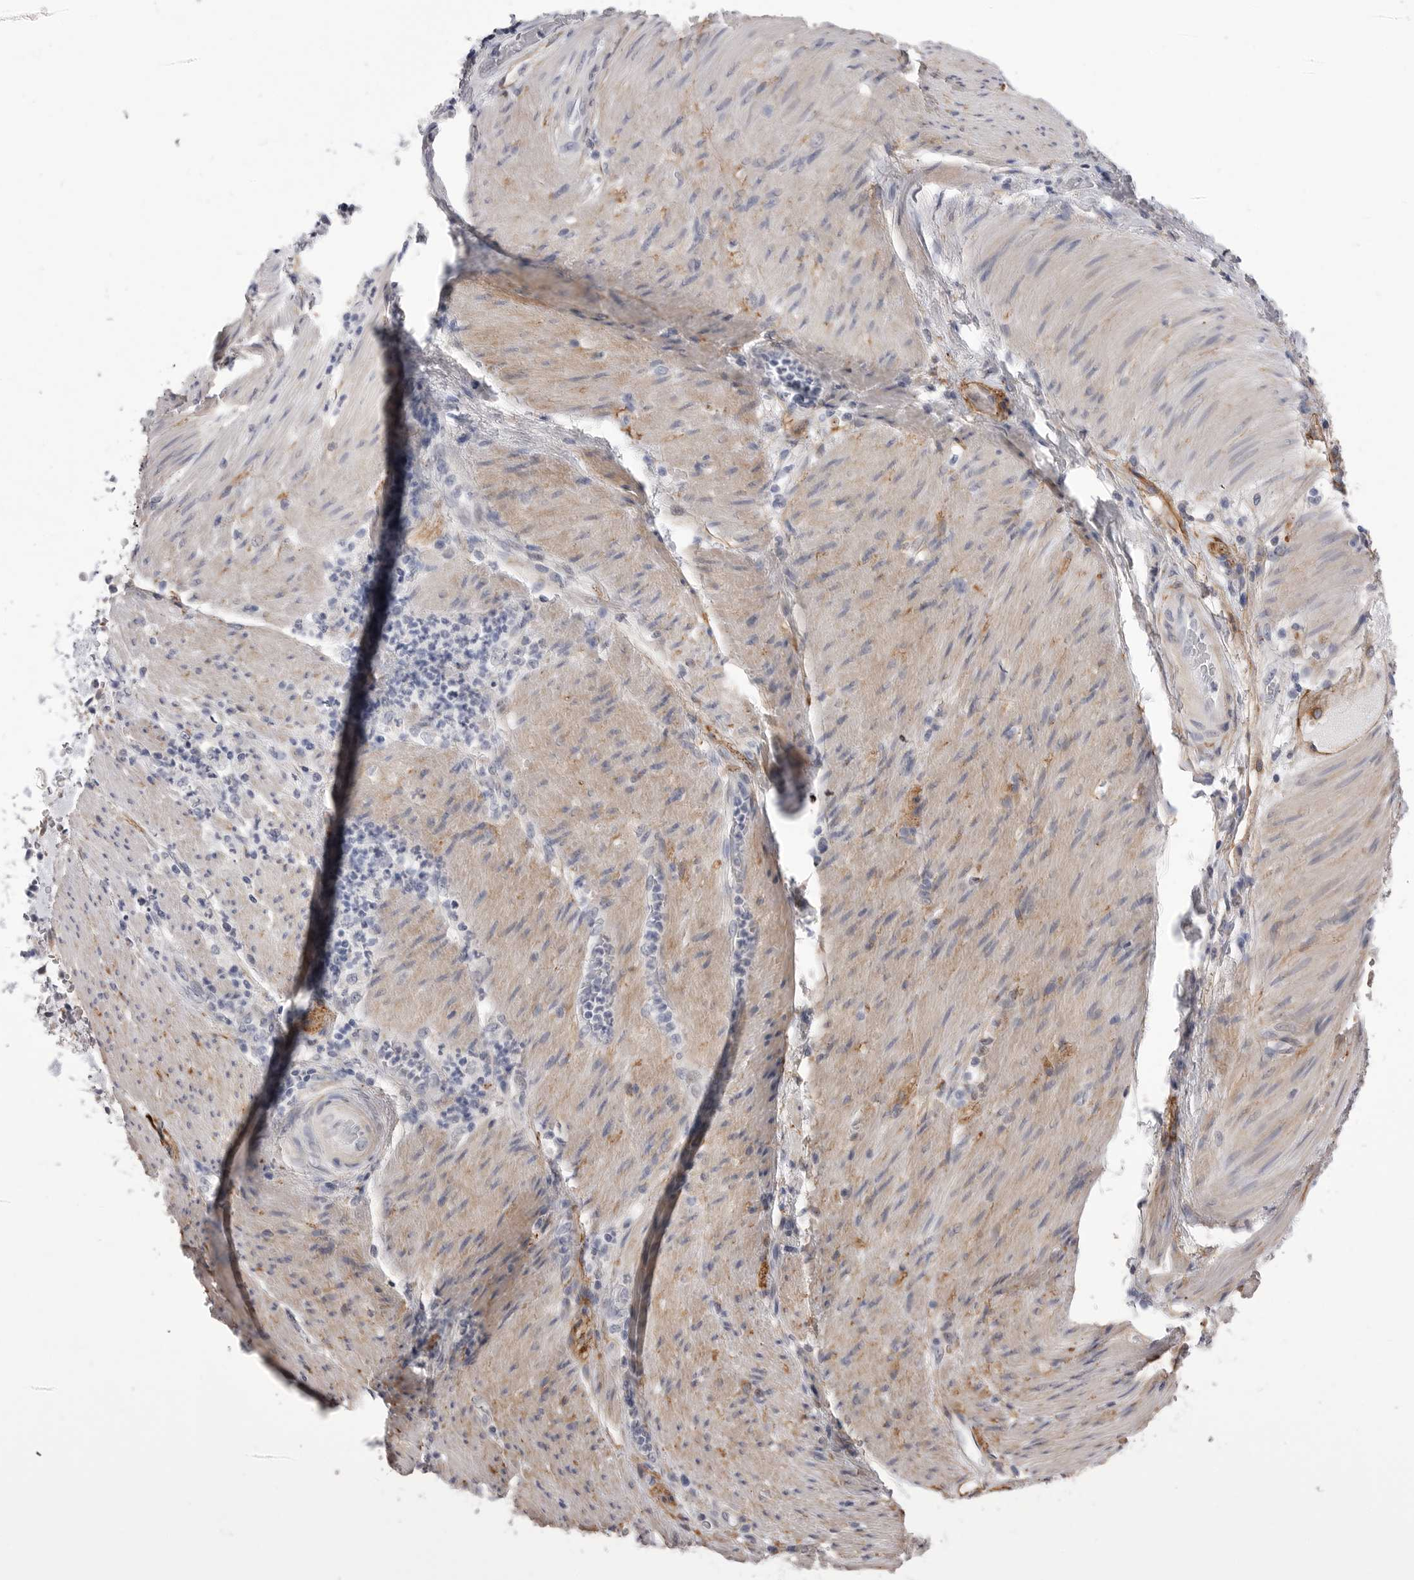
{"staining": {"intensity": "negative", "quantity": "none", "location": "none"}, "tissue": "stomach cancer", "cell_type": "Tumor cells", "image_type": "cancer", "snomed": [{"axis": "morphology", "description": "Adenocarcinoma, NOS"}, {"axis": "topography", "description": "Stomach"}], "caption": "Stomach cancer stained for a protein using IHC shows no expression tumor cells.", "gene": "AKAP12", "patient": {"sex": "female", "age": 73}}